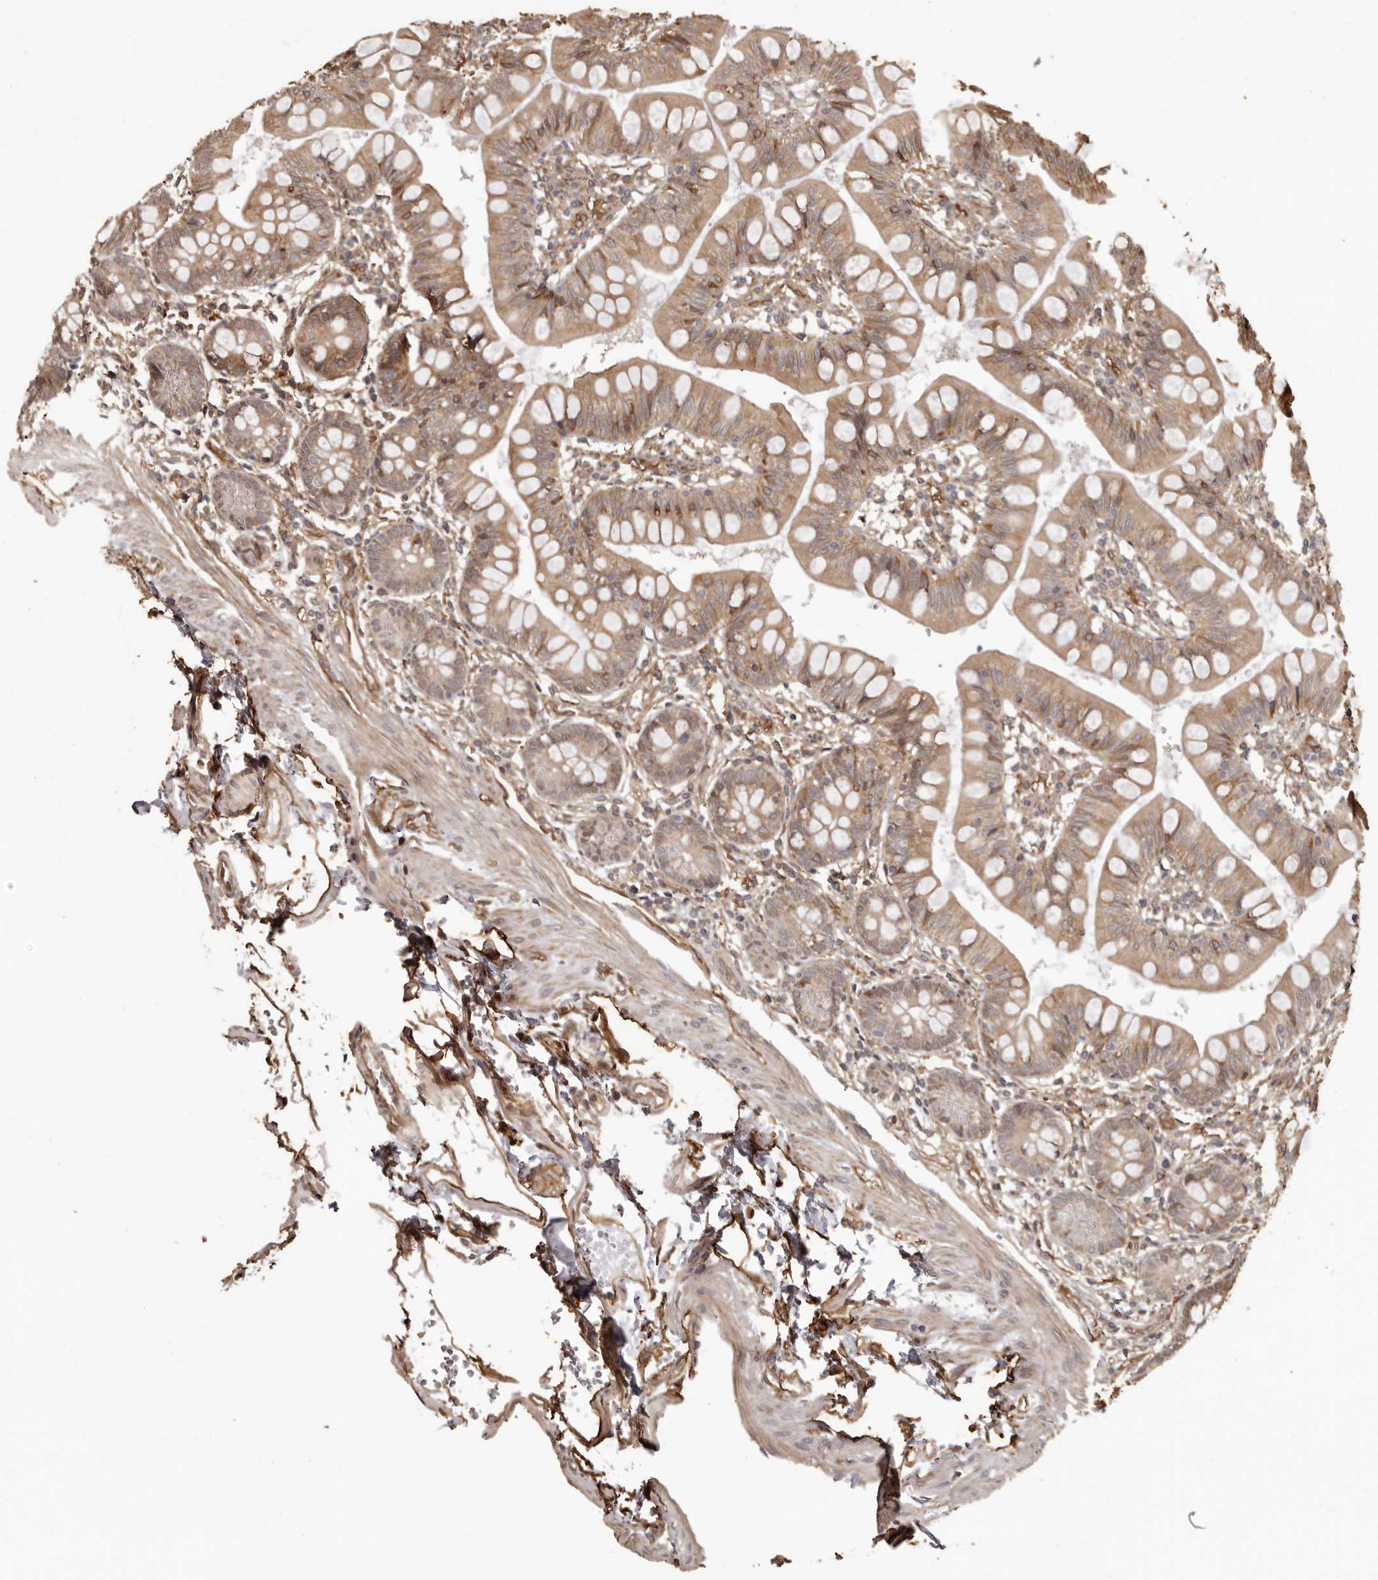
{"staining": {"intensity": "moderate", "quantity": ">75%", "location": "cytoplasmic/membranous"}, "tissue": "small intestine", "cell_type": "Glandular cells", "image_type": "normal", "snomed": [{"axis": "morphology", "description": "Normal tissue, NOS"}, {"axis": "topography", "description": "Small intestine"}], "caption": "Glandular cells exhibit medium levels of moderate cytoplasmic/membranous positivity in approximately >75% of cells in unremarkable small intestine. (brown staining indicates protein expression, while blue staining denotes nuclei).", "gene": "SLITRK6", "patient": {"sex": "male", "age": 7}}